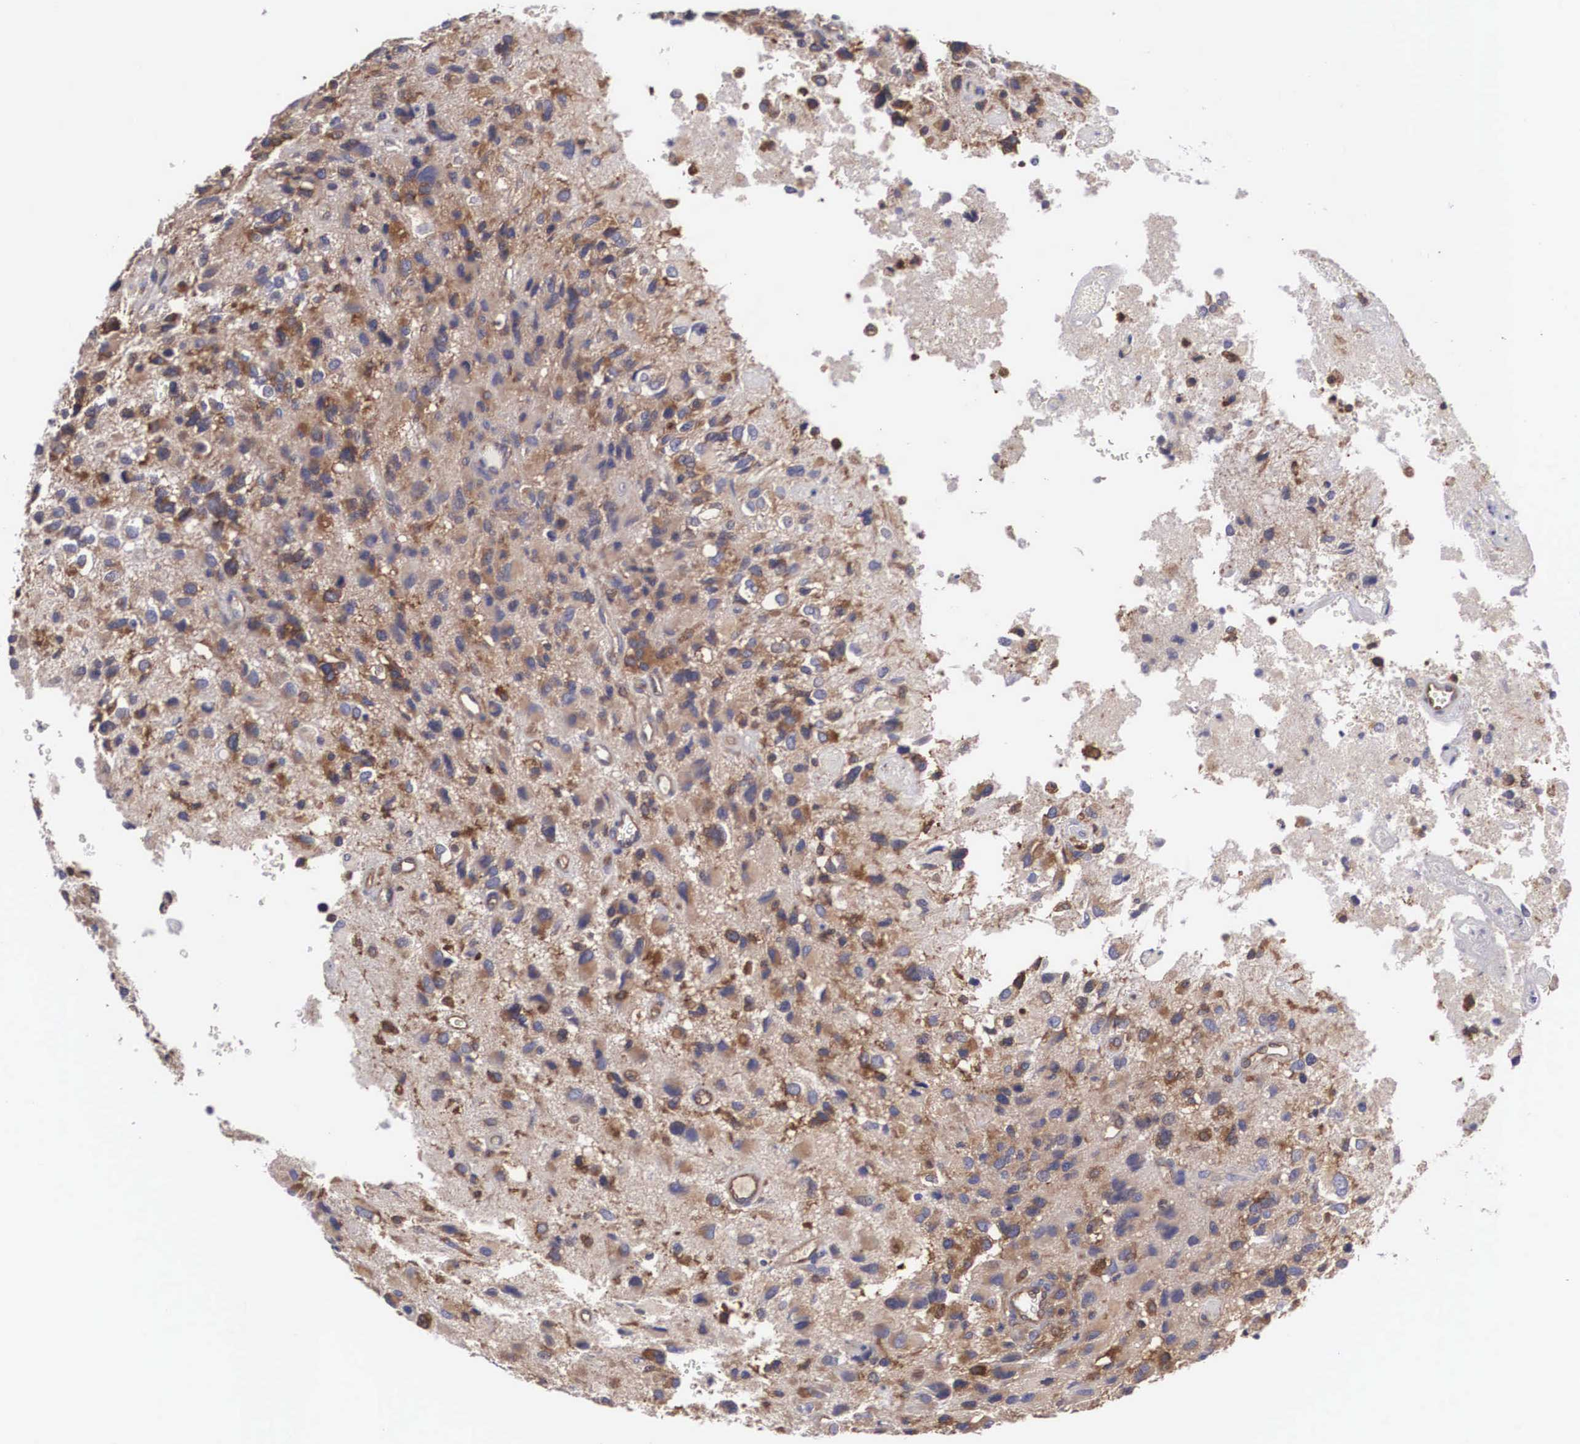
{"staining": {"intensity": "weak", "quantity": ">75%", "location": "cytoplasmic/membranous"}, "tissue": "glioma", "cell_type": "Tumor cells", "image_type": "cancer", "snomed": [{"axis": "morphology", "description": "Glioma, malignant, High grade"}, {"axis": "topography", "description": "Brain"}], "caption": "This micrograph shows malignant glioma (high-grade) stained with immunohistochemistry to label a protein in brown. The cytoplasmic/membranous of tumor cells show weak positivity for the protein. Nuclei are counter-stained blue.", "gene": "GRIPAP1", "patient": {"sex": "male", "age": 69}}